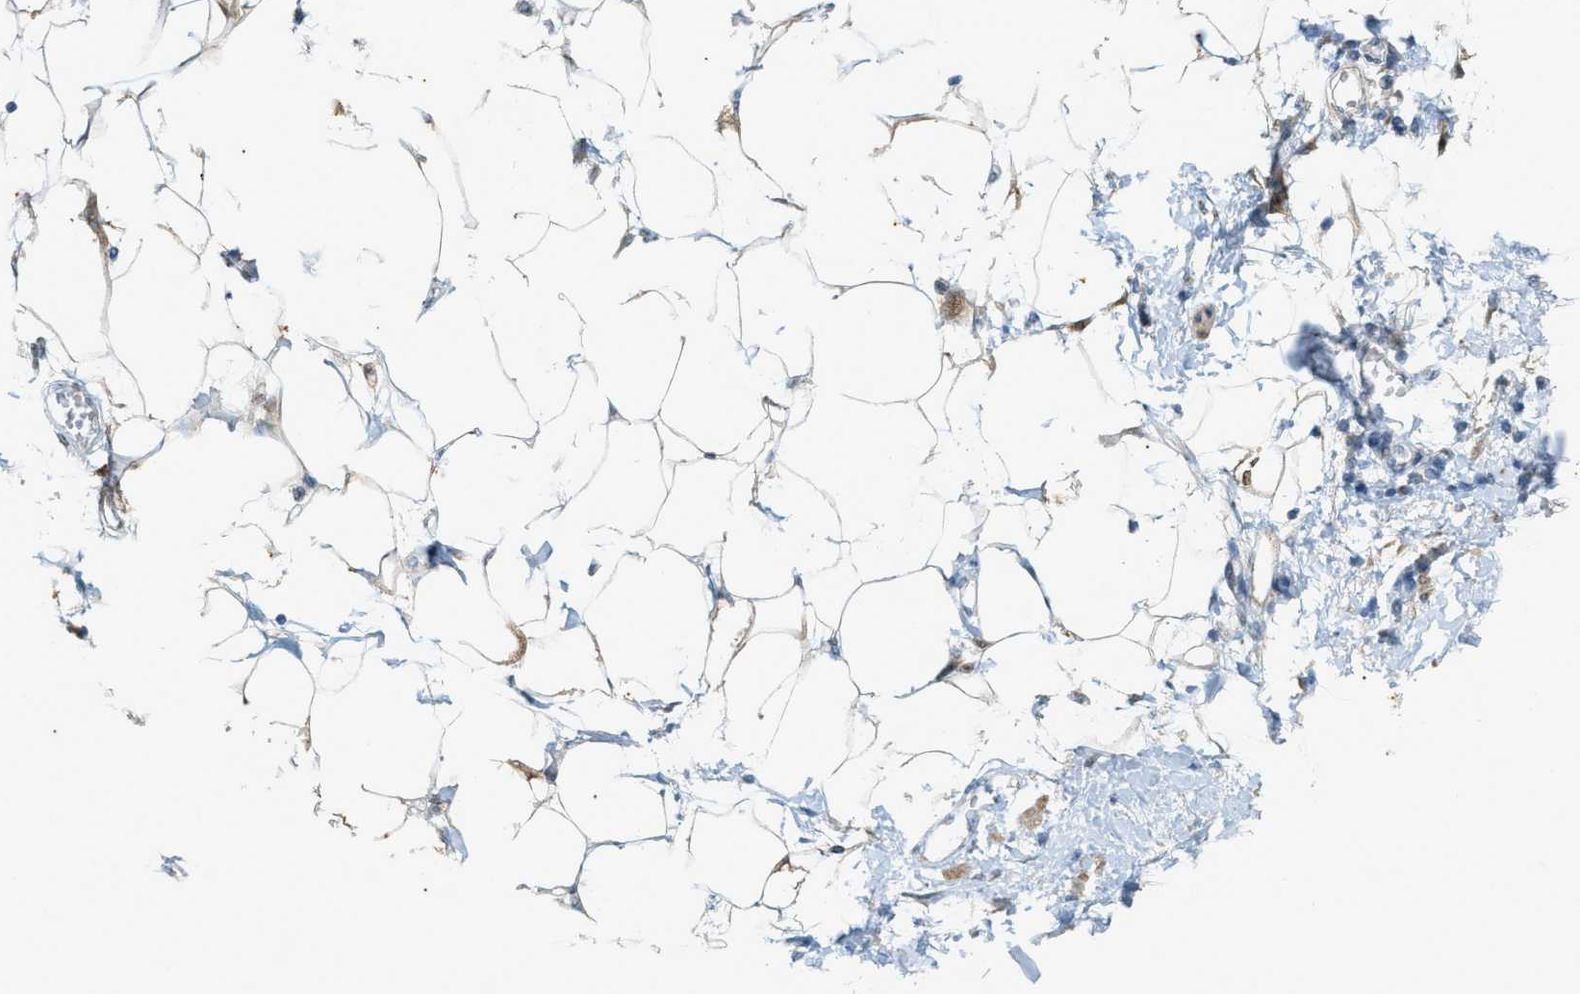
{"staining": {"intensity": "moderate", "quantity": ">75%", "location": "cytoplasmic/membranous"}, "tissue": "adipose tissue", "cell_type": "Adipocytes", "image_type": "normal", "snomed": [{"axis": "morphology", "description": "Normal tissue, NOS"}, {"axis": "morphology", "description": "Adenocarcinoma, NOS"}, {"axis": "topography", "description": "Duodenum"}, {"axis": "topography", "description": "Peripheral nerve tissue"}], "caption": "Immunohistochemical staining of normal human adipose tissue displays >75% levels of moderate cytoplasmic/membranous protein staining in about >75% of adipocytes. (DAB (3,3'-diaminobenzidine) IHC with brightfield microscopy, high magnification).", "gene": "CHPF2", "patient": {"sex": "female", "age": 60}}